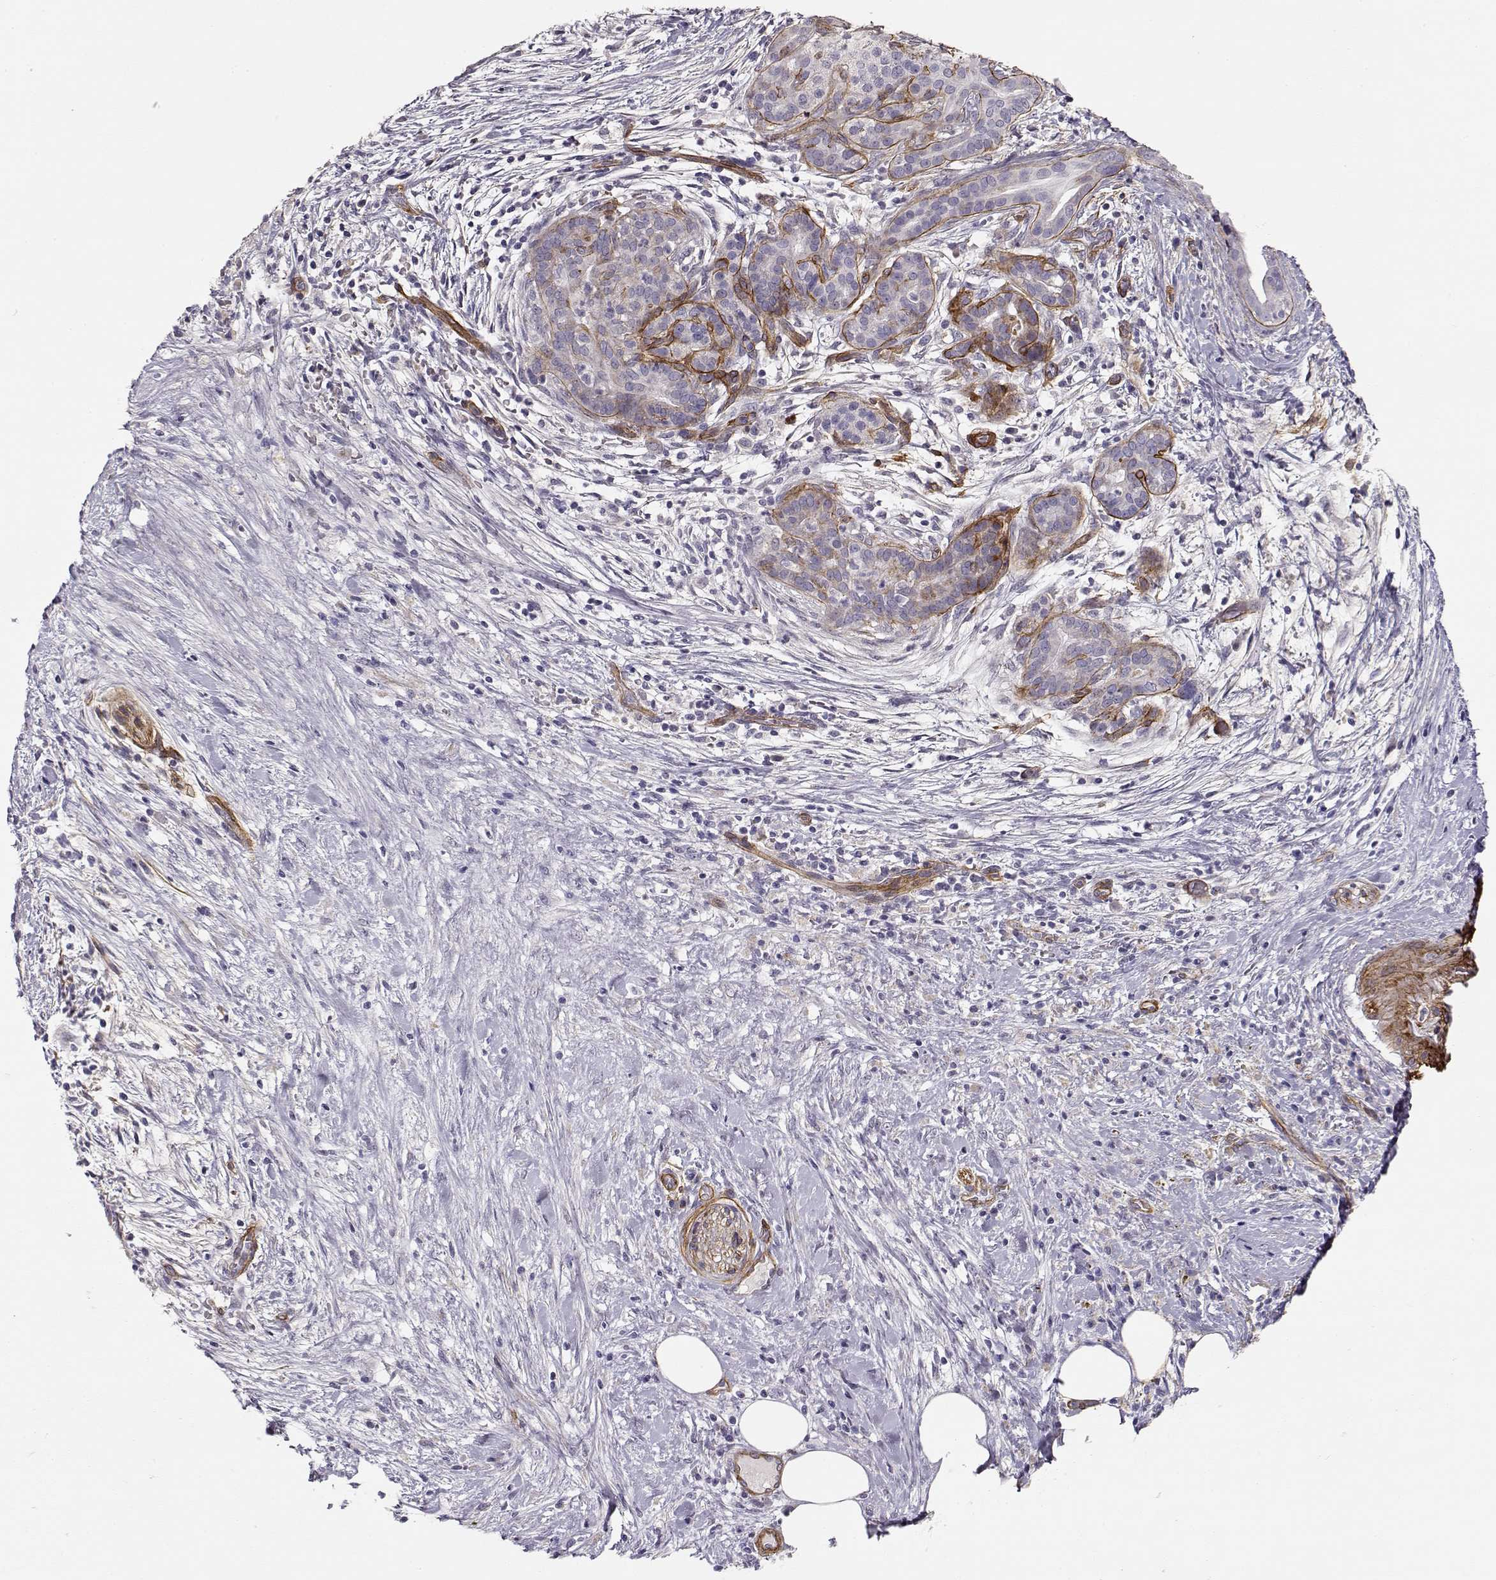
{"staining": {"intensity": "negative", "quantity": "none", "location": "none"}, "tissue": "pancreatic cancer", "cell_type": "Tumor cells", "image_type": "cancer", "snomed": [{"axis": "morphology", "description": "Adenocarcinoma, NOS"}, {"axis": "topography", "description": "Pancreas"}], "caption": "Tumor cells show no significant protein positivity in pancreatic cancer.", "gene": "LAMC1", "patient": {"sex": "male", "age": 44}}